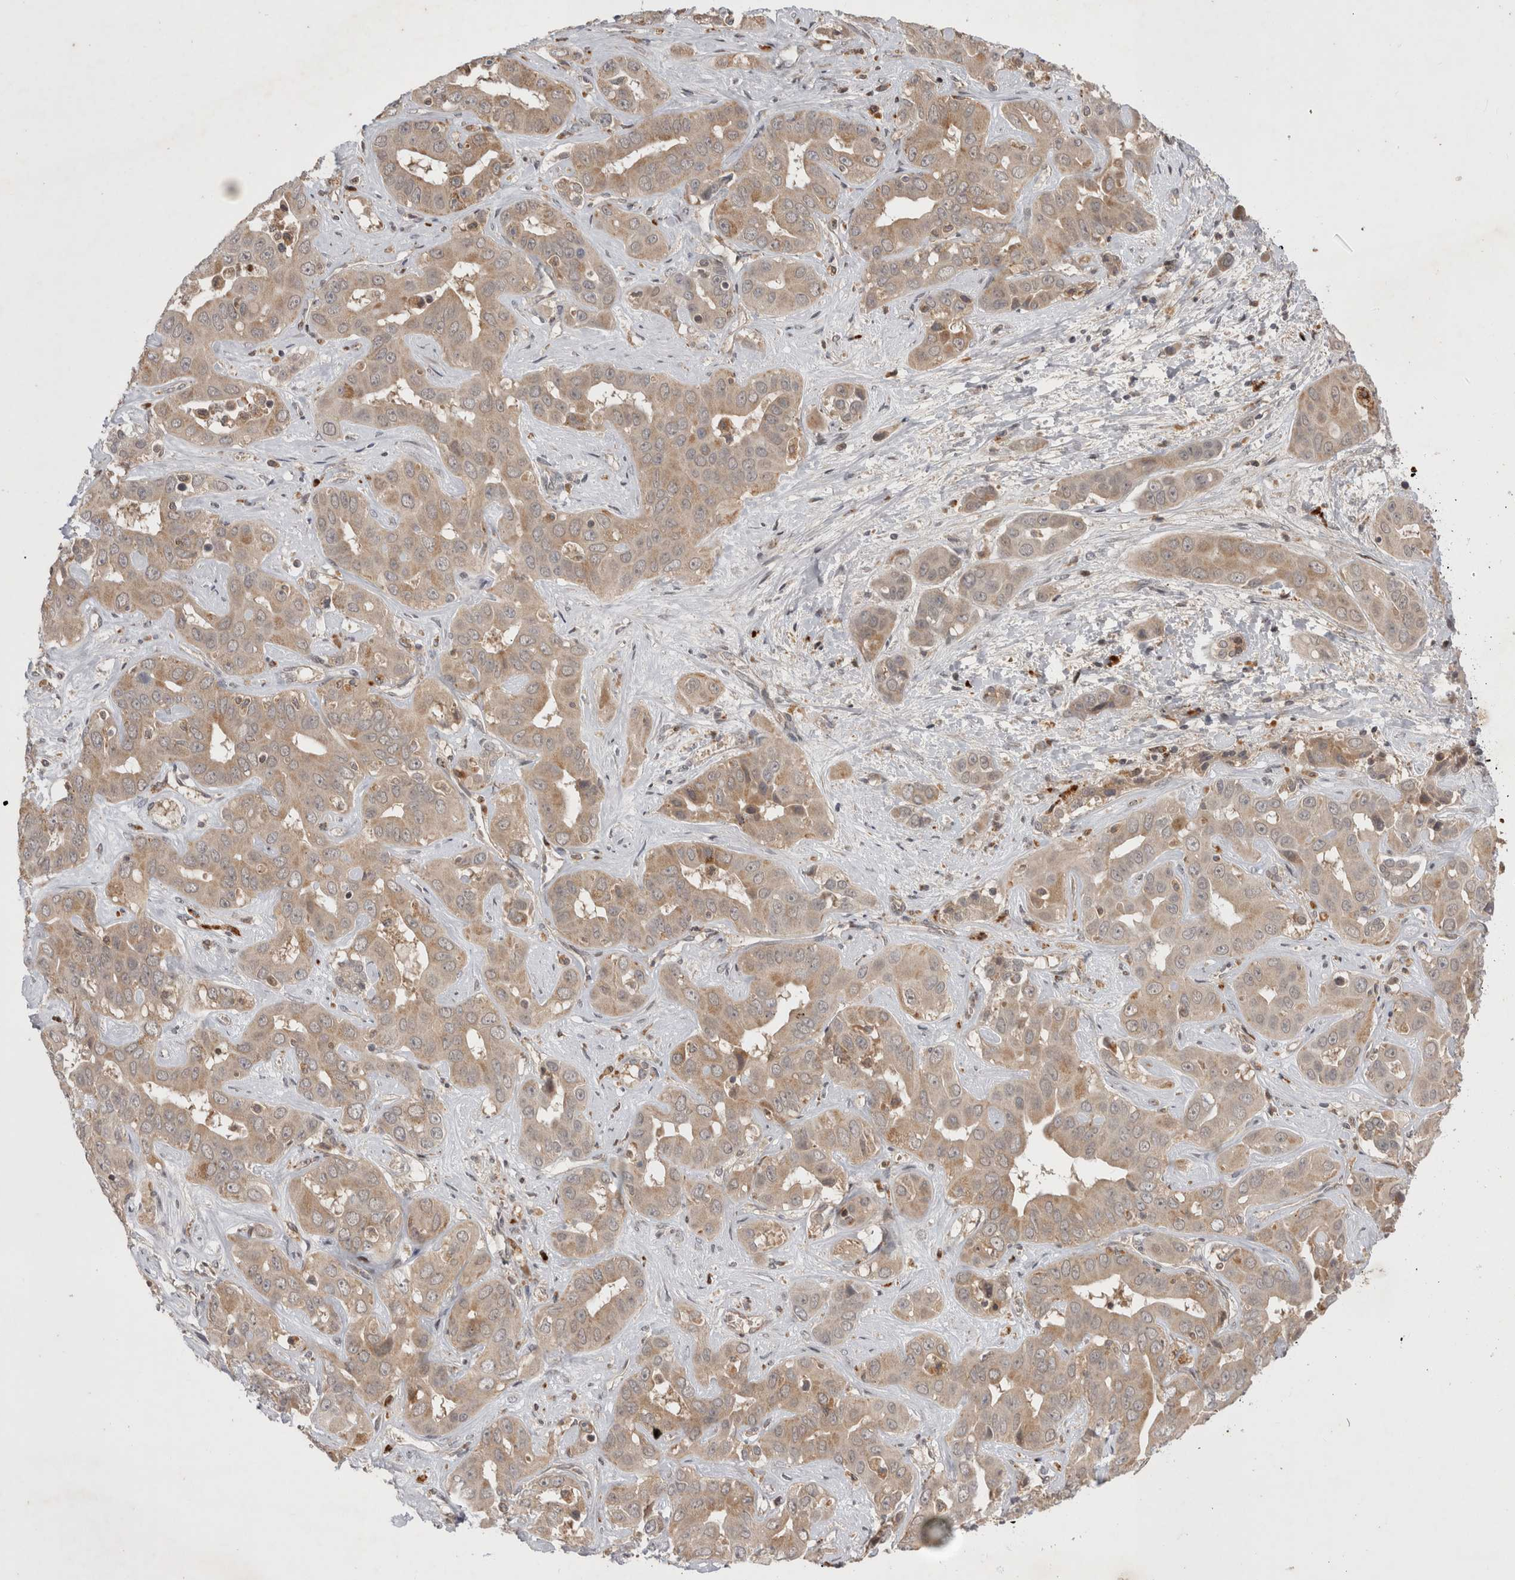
{"staining": {"intensity": "weak", "quantity": ">75%", "location": "cytoplasmic/membranous"}, "tissue": "liver cancer", "cell_type": "Tumor cells", "image_type": "cancer", "snomed": [{"axis": "morphology", "description": "Cholangiocarcinoma"}, {"axis": "topography", "description": "Liver"}], "caption": "Immunohistochemistry (IHC) histopathology image of neoplastic tissue: human liver cancer stained using immunohistochemistry demonstrates low levels of weak protein expression localized specifically in the cytoplasmic/membranous of tumor cells, appearing as a cytoplasmic/membranous brown color.", "gene": "PLEKHM1", "patient": {"sex": "female", "age": 52}}